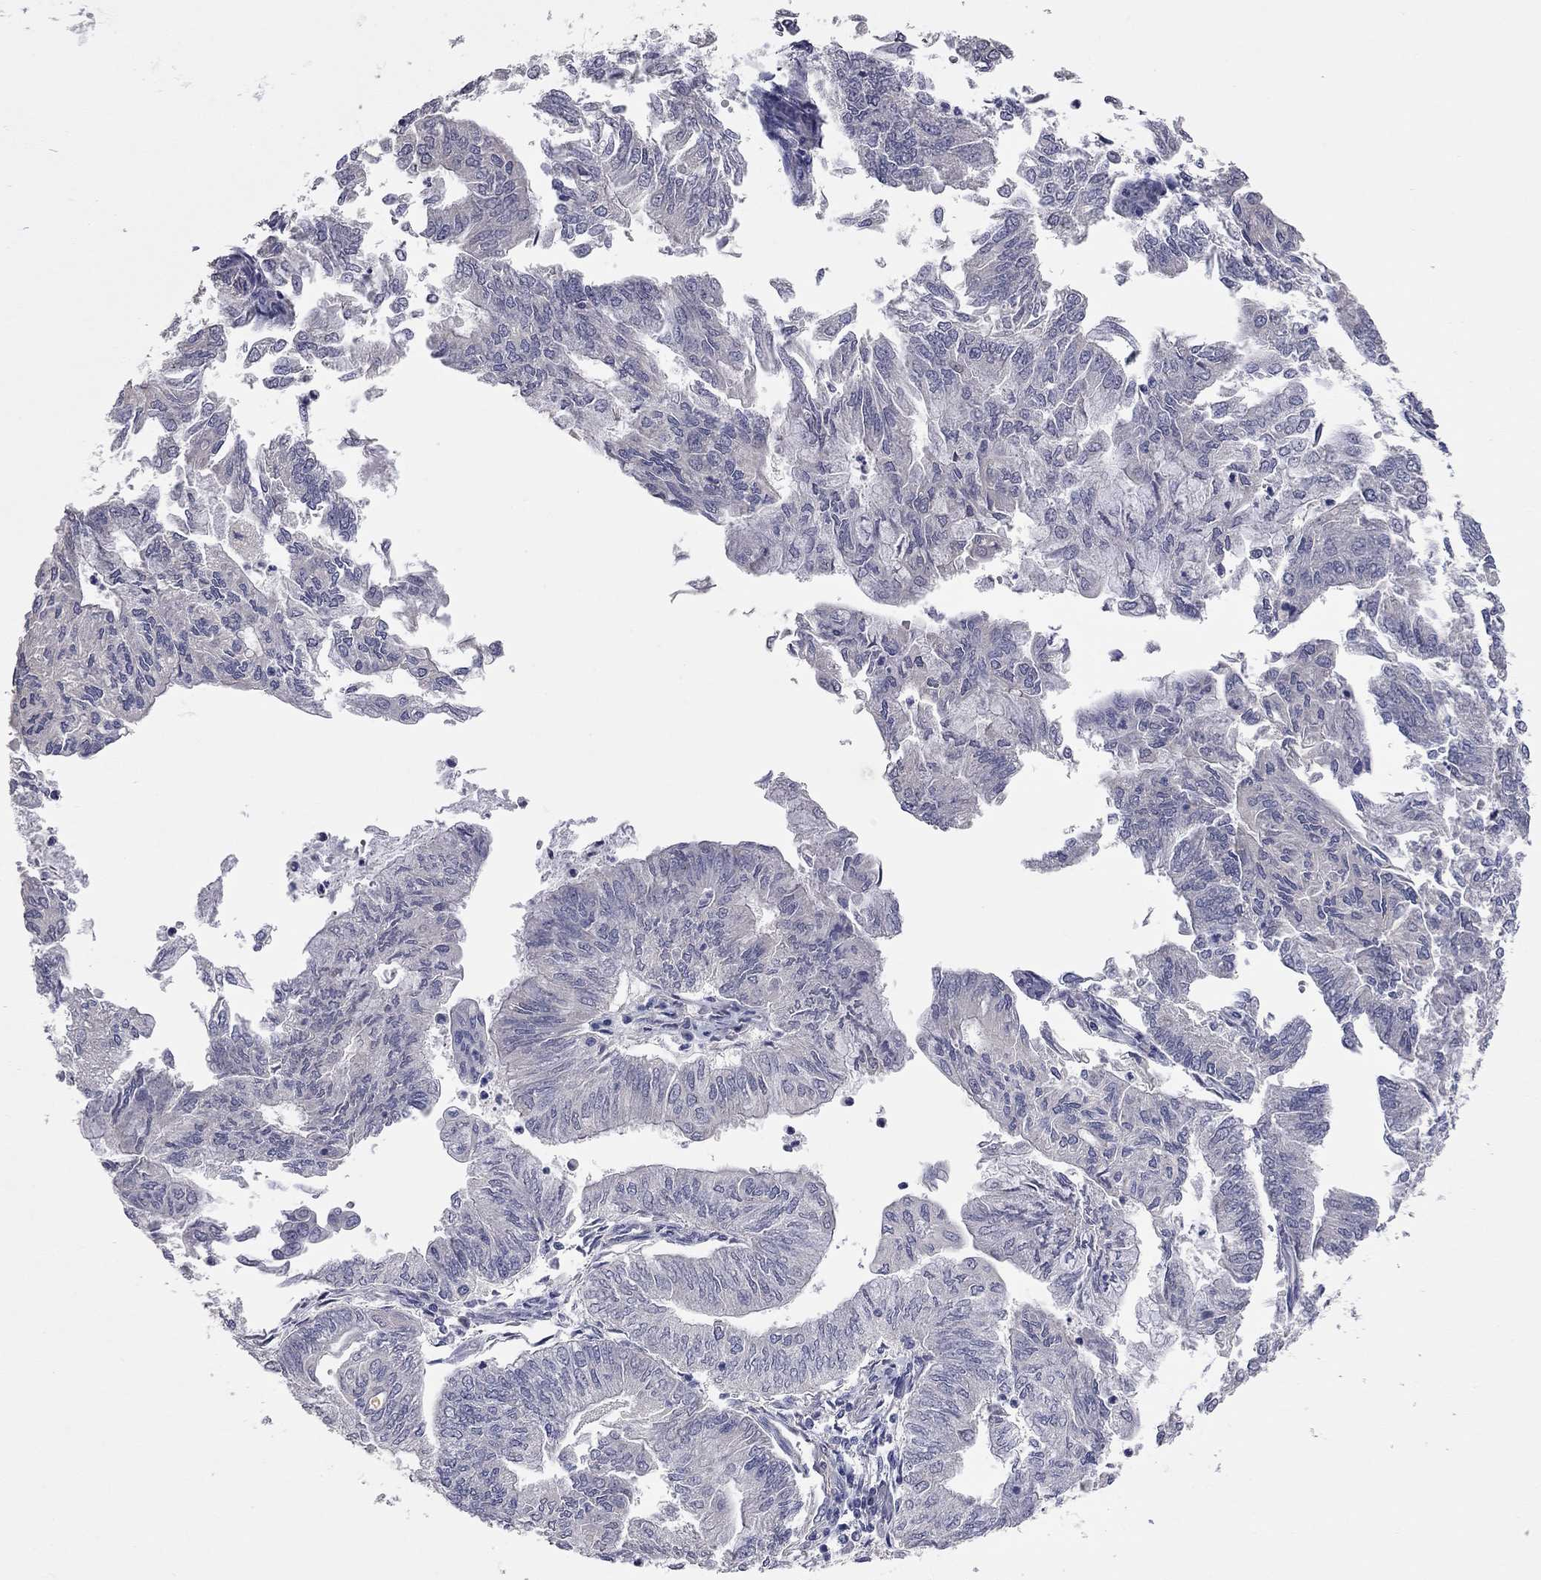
{"staining": {"intensity": "negative", "quantity": "none", "location": "none"}, "tissue": "endometrial cancer", "cell_type": "Tumor cells", "image_type": "cancer", "snomed": [{"axis": "morphology", "description": "Adenocarcinoma, NOS"}, {"axis": "topography", "description": "Endometrium"}], "caption": "Endometrial cancer (adenocarcinoma) was stained to show a protein in brown. There is no significant expression in tumor cells.", "gene": "FABP12", "patient": {"sex": "female", "age": 59}}